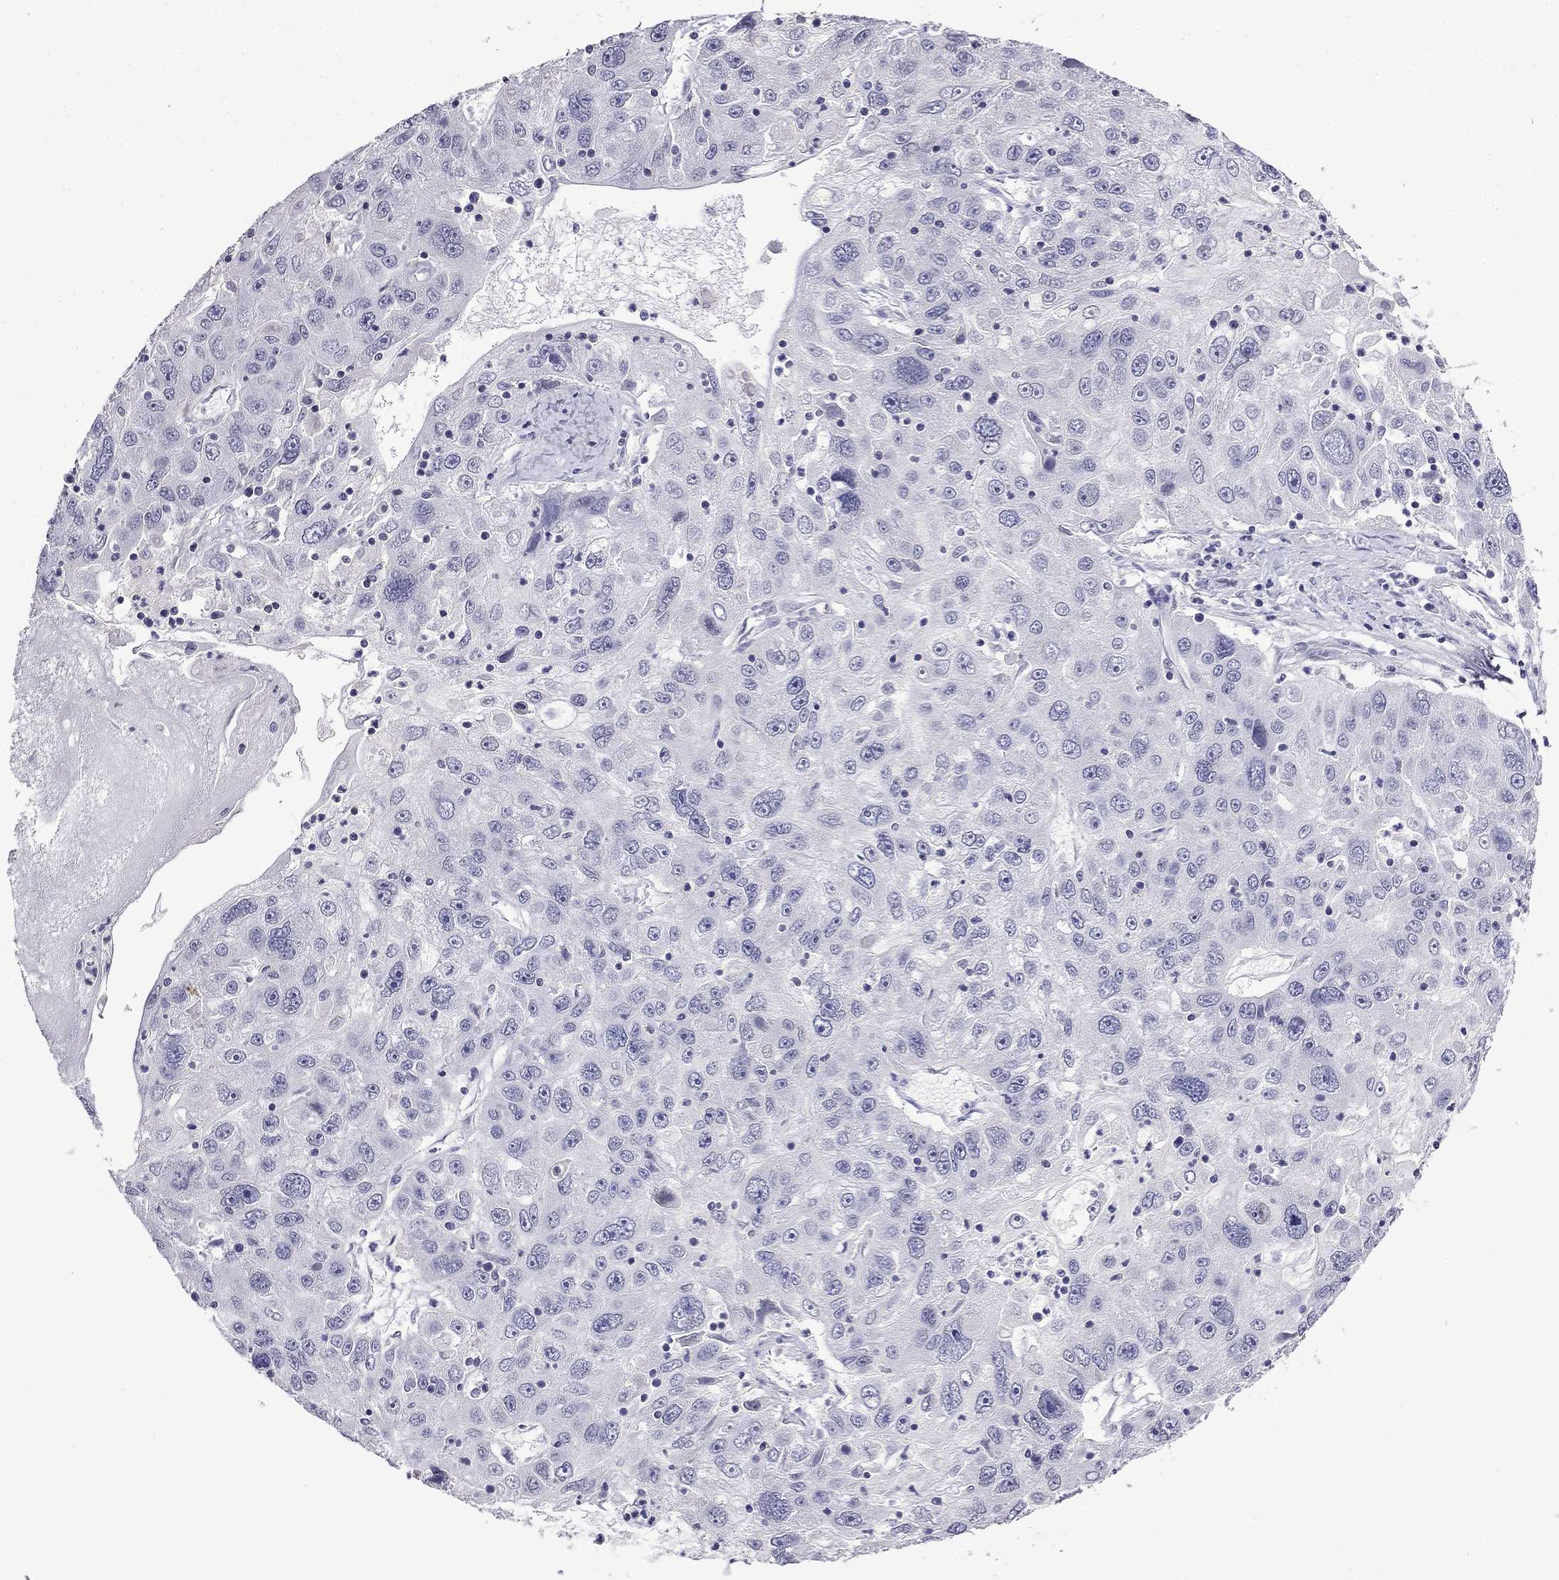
{"staining": {"intensity": "negative", "quantity": "none", "location": "none"}, "tissue": "stomach cancer", "cell_type": "Tumor cells", "image_type": "cancer", "snomed": [{"axis": "morphology", "description": "Adenocarcinoma, NOS"}, {"axis": "topography", "description": "Stomach"}], "caption": "This is a micrograph of immunohistochemistry staining of stomach cancer (adenocarcinoma), which shows no staining in tumor cells.", "gene": "PRR18", "patient": {"sex": "male", "age": 56}}